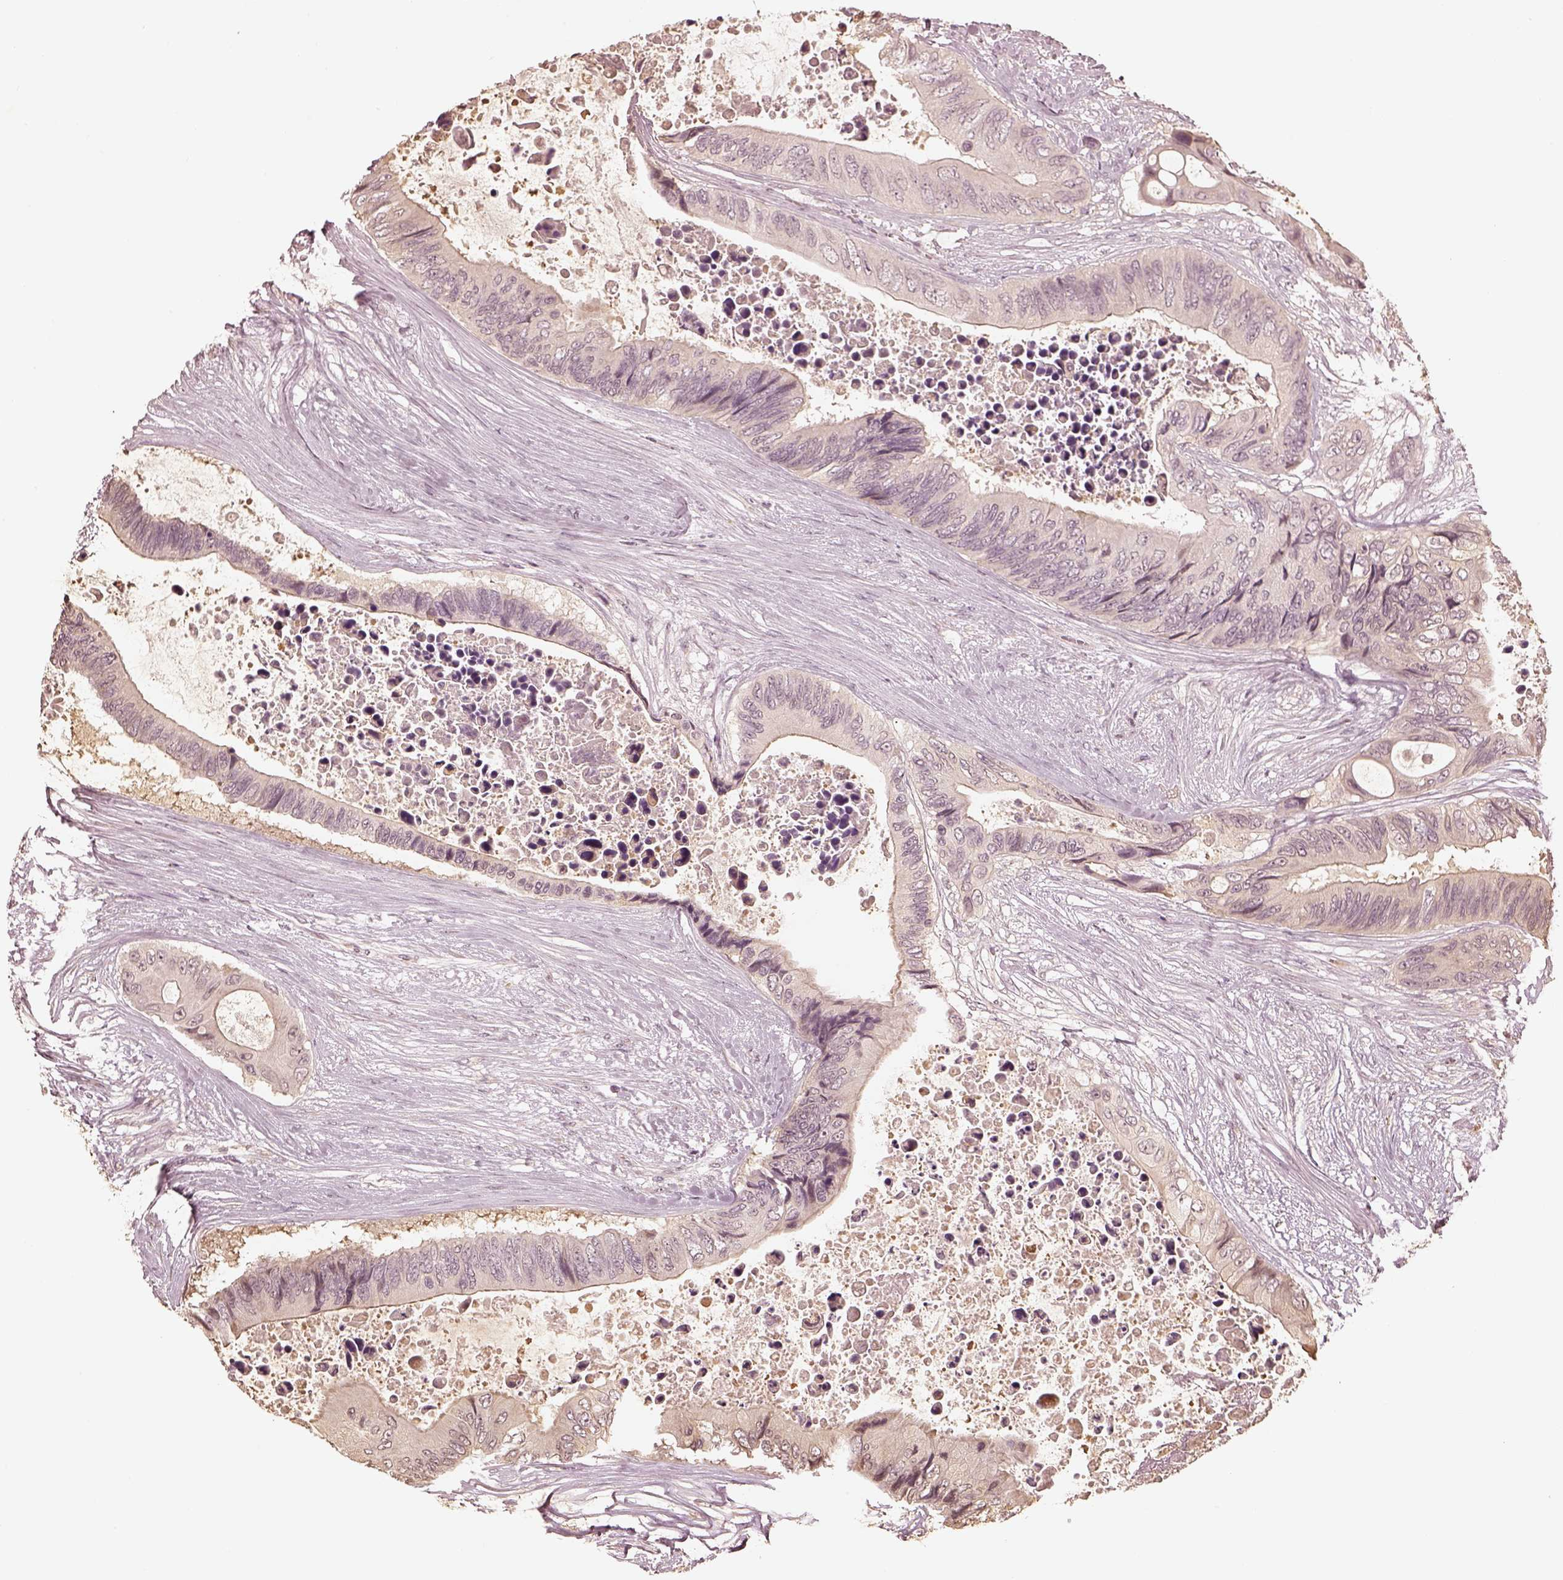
{"staining": {"intensity": "negative", "quantity": "none", "location": "none"}, "tissue": "colorectal cancer", "cell_type": "Tumor cells", "image_type": "cancer", "snomed": [{"axis": "morphology", "description": "Adenocarcinoma, NOS"}, {"axis": "topography", "description": "Rectum"}], "caption": "Tumor cells show no significant protein expression in adenocarcinoma (colorectal). (Stains: DAB IHC with hematoxylin counter stain, Microscopy: brightfield microscopy at high magnification).", "gene": "CRB1", "patient": {"sex": "male", "age": 63}}